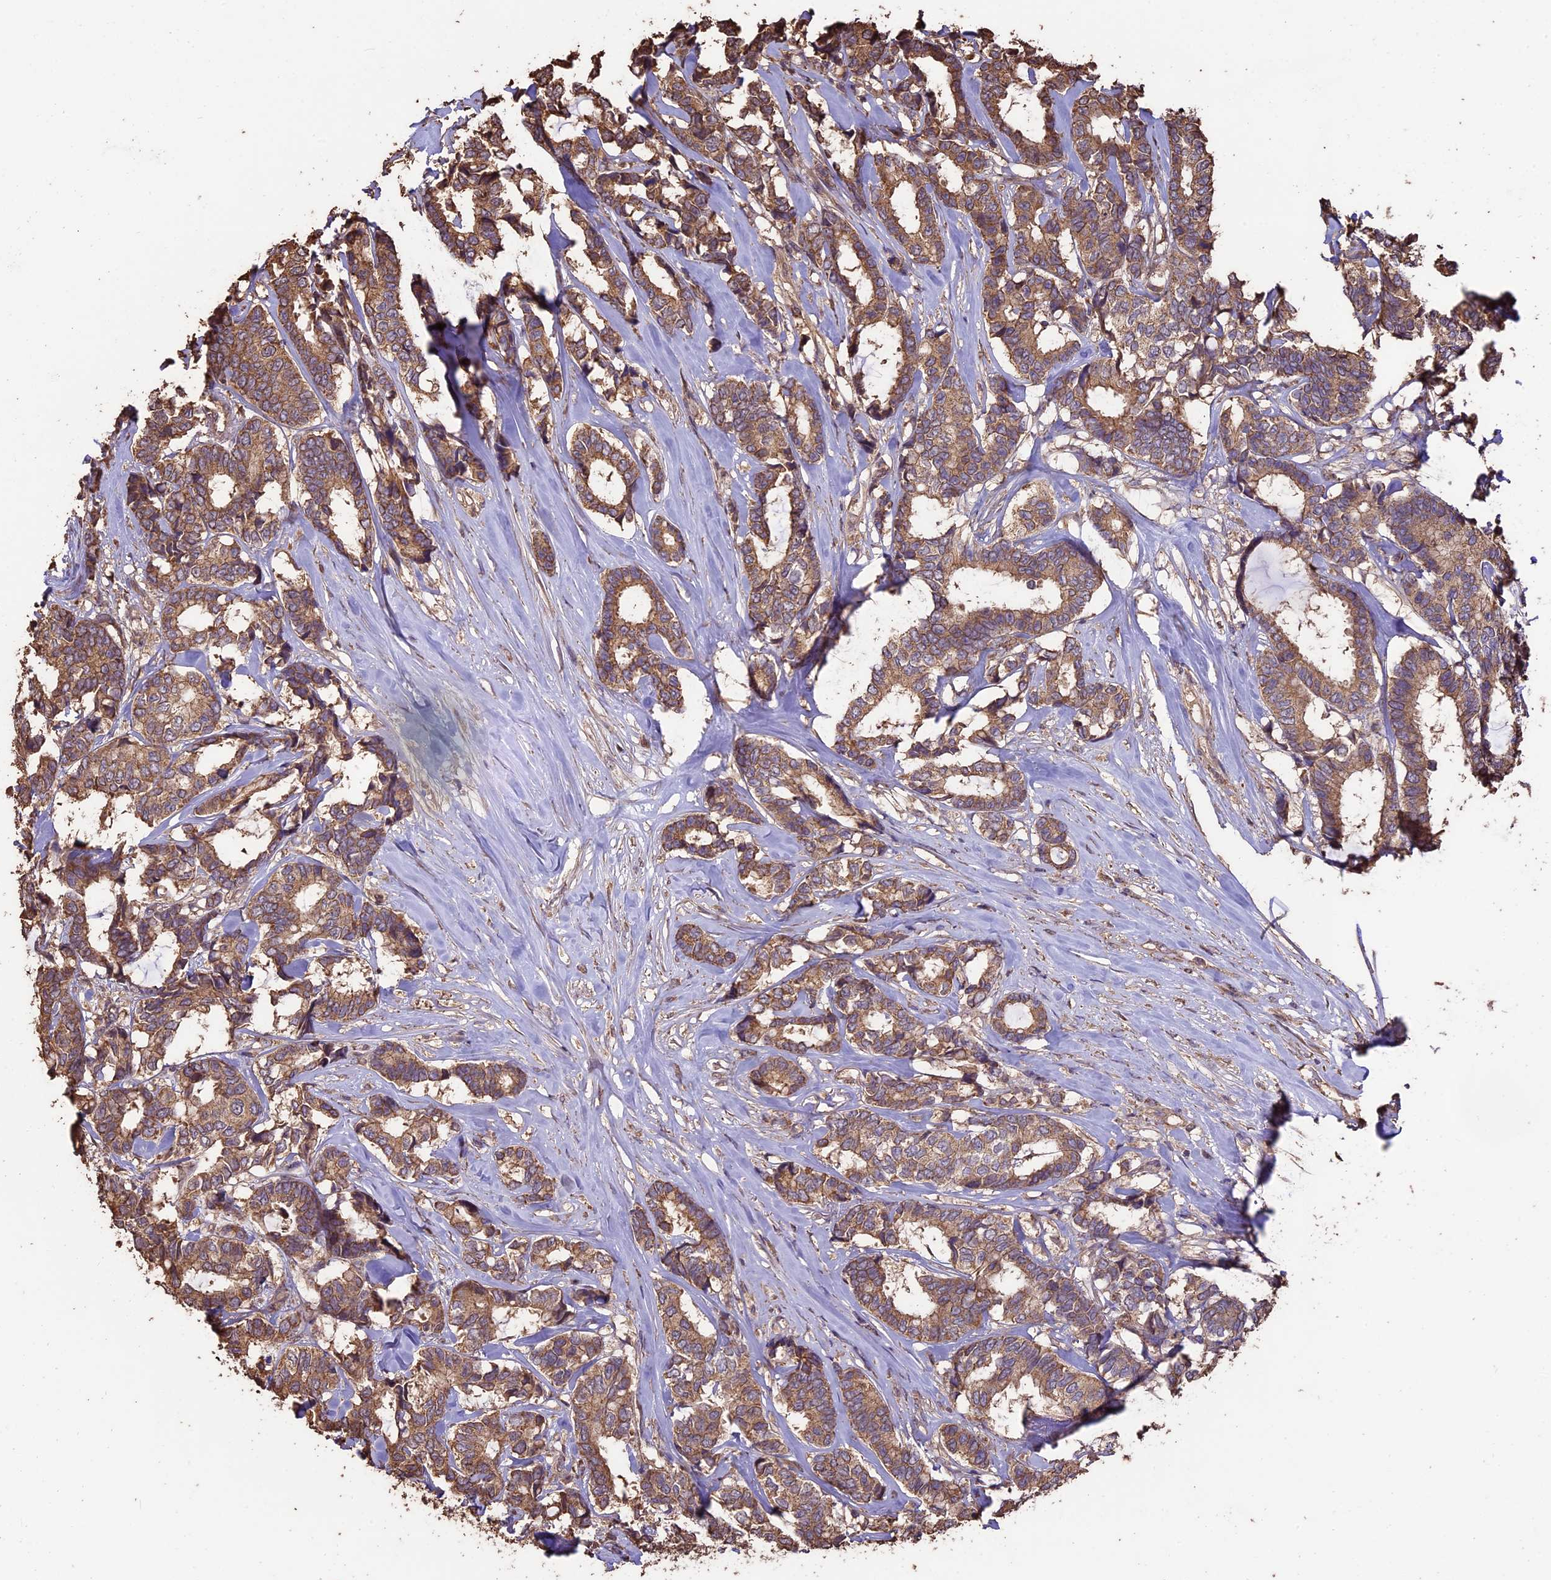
{"staining": {"intensity": "moderate", "quantity": ">75%", "location": "cytoplasmic/membranous"}, "tissue": "breast cancer", "cell_type": "Tumor cells", "image_type": "cancer", "snomed": [{"axis": "morphology", "description": "Duct carcinoma"}, {"axis": "topography", "description": "Breast"}], "caption": "Immunohistochemistry (IHC) (DAB (3,3'-diaminobenzidine)) staining of human breast cancer (intraductal carcinoma) demonstrates moderate cytoplasmic/membranous protein staining in approximately >75% of tumor cells.", "gene": "PGPEP1L", "patient": {"sex": "female", "age": 87}}